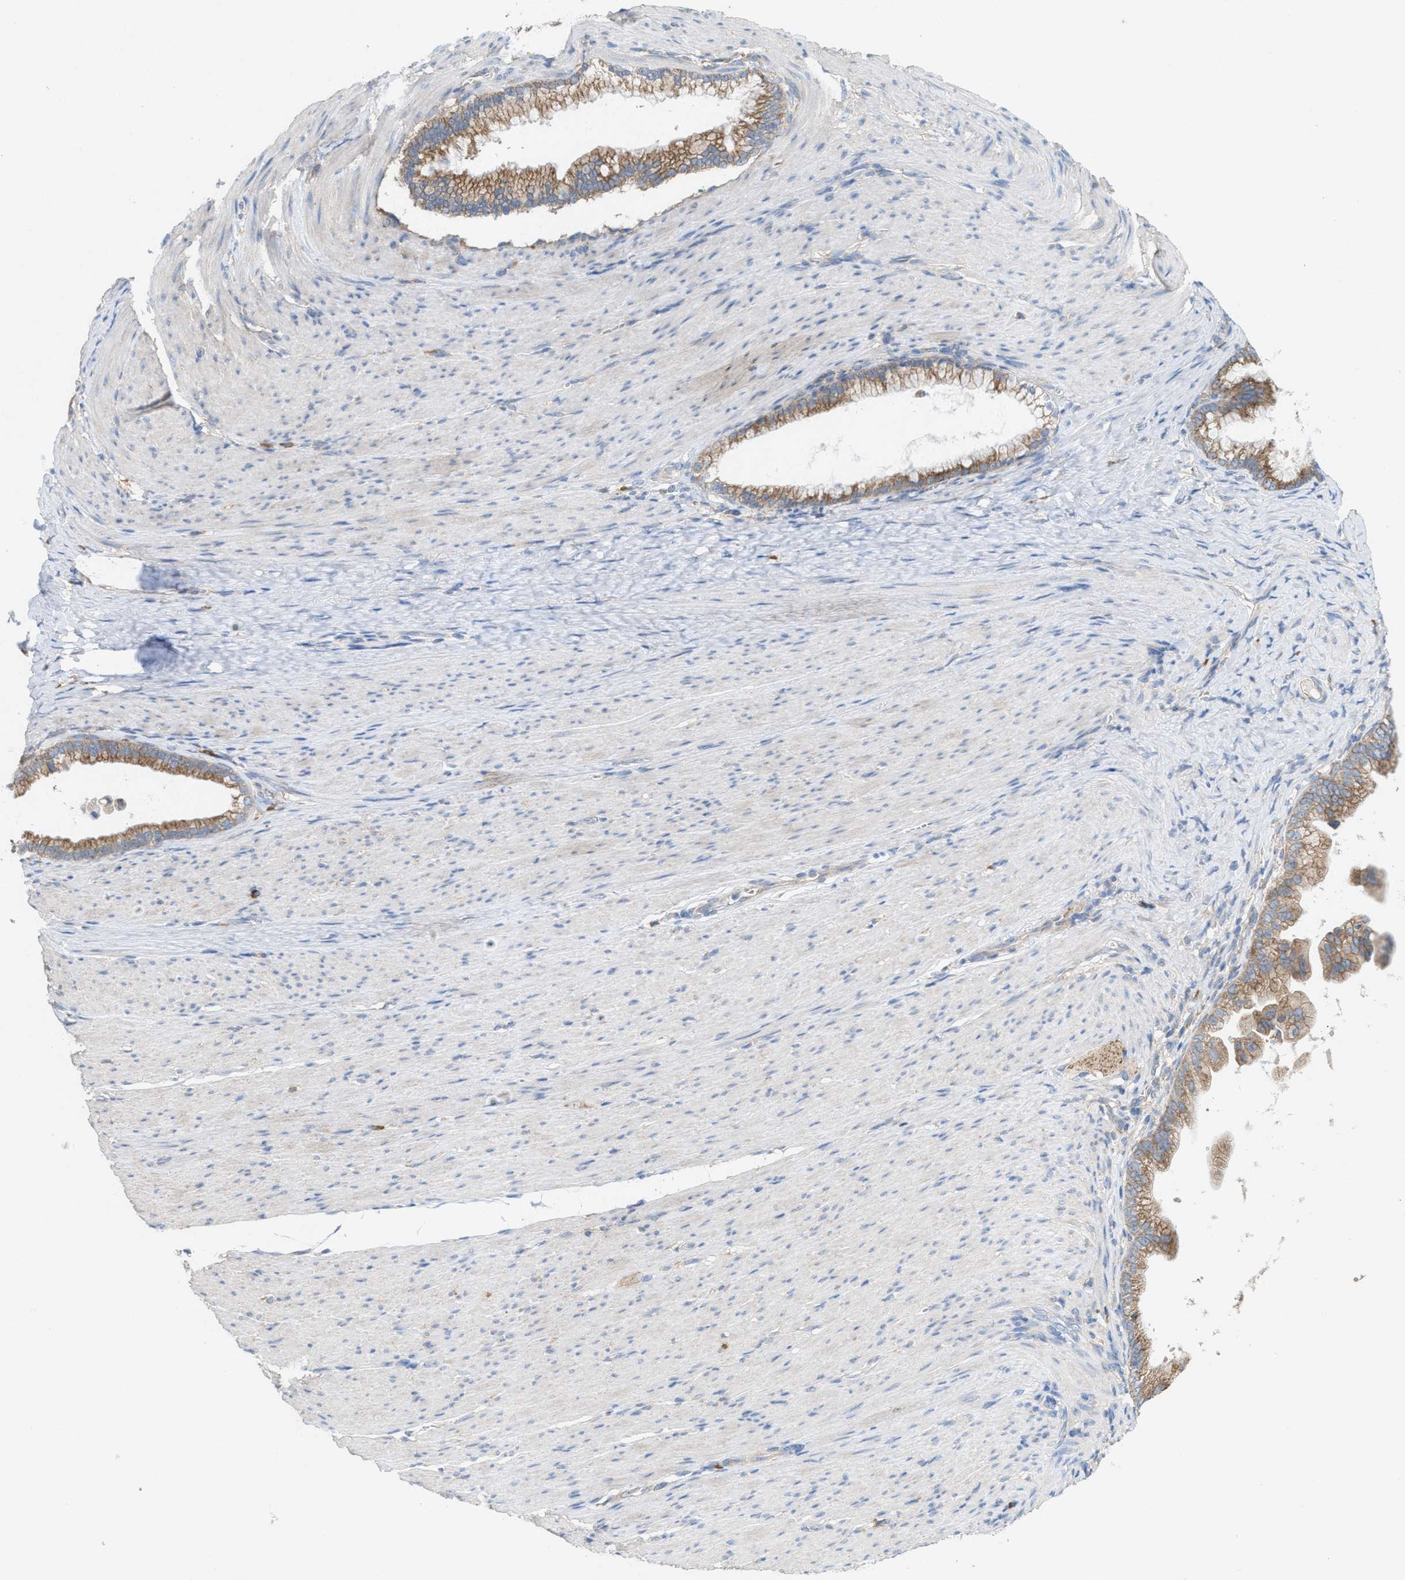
{"staining": {"intensity": "moderate", "quantity": ">75%", "location": "cytoplasmic/membranous"}, "tissue": "pancreatic cancer", "cell_type": "Tumor cells", "image_type": "cancer", "snomed": [{"axis": "morphology", "description": "Adenocarcinoma, NOS"}, {"axis": "topography", "description": "Pancreas"}], "caption": "Tumor cells show moderate cytoplasmic/membranous positivity in about >75% of cells in pancreatic cancer (adenocarcinoma). Immunohistochemistry (ihc) stains the protein in brown and the nuclei are stained blue.", "gene": "DYNC2I1", "patient": {"sex": "male", "age": 69}}